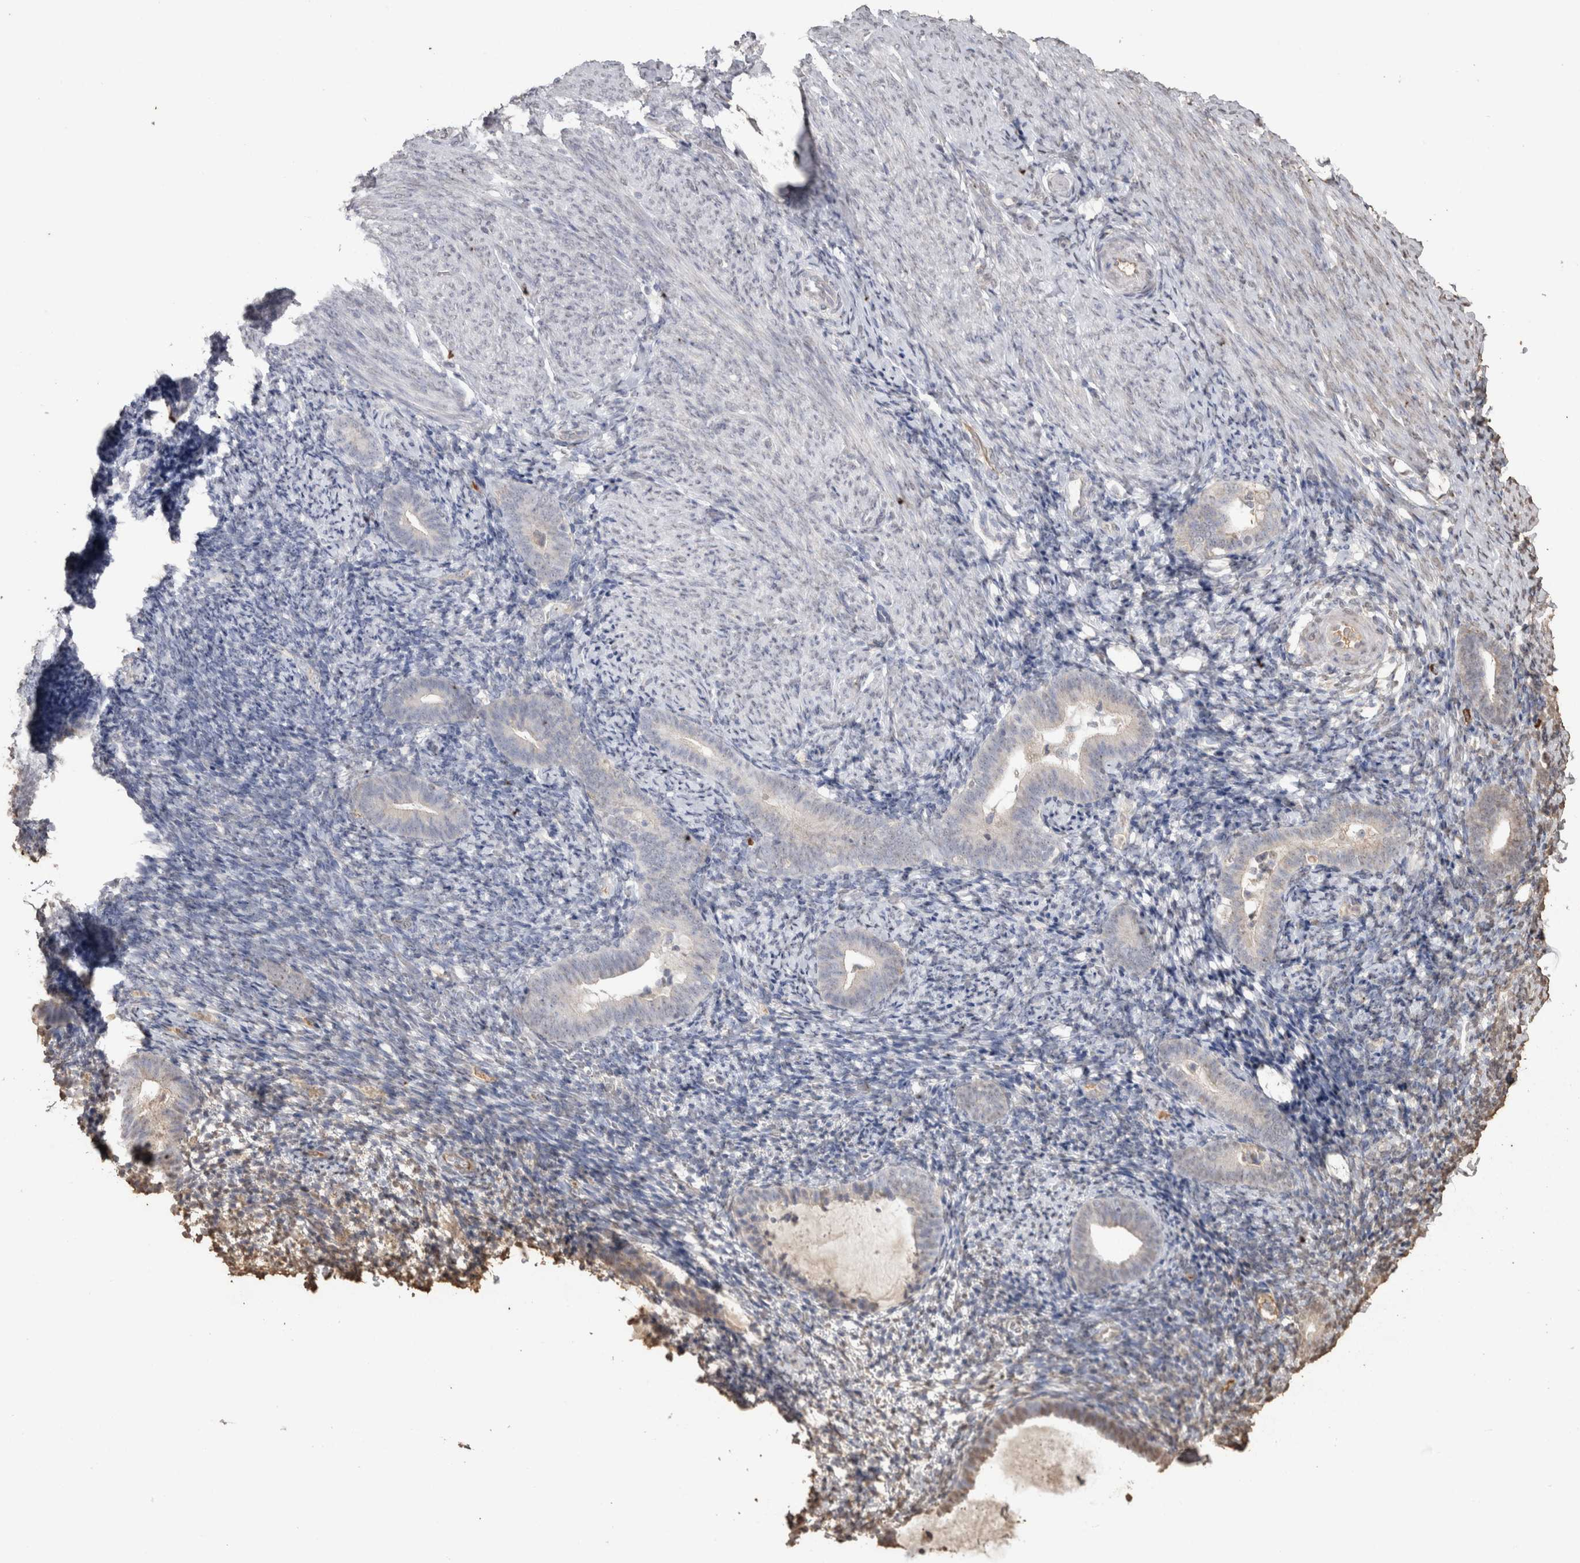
{"staining": {"intensity": "negative", "quantity": "none", "location": "none"}, "tissue": "endometrium", "cell_type": "Cells in endometrial stroma", "image_type": "normal", "snomed": [{"axis": "morphology", "description": "Normal tissue, NOS"}, {"axis": "topography", "description": "Endometrium"}], "caption": "IHC of normal endometrium displays no positivity in cells in endometrial stroma.", "gene": "CRELD2", "patient": {"sex": "female", "age": 51}}